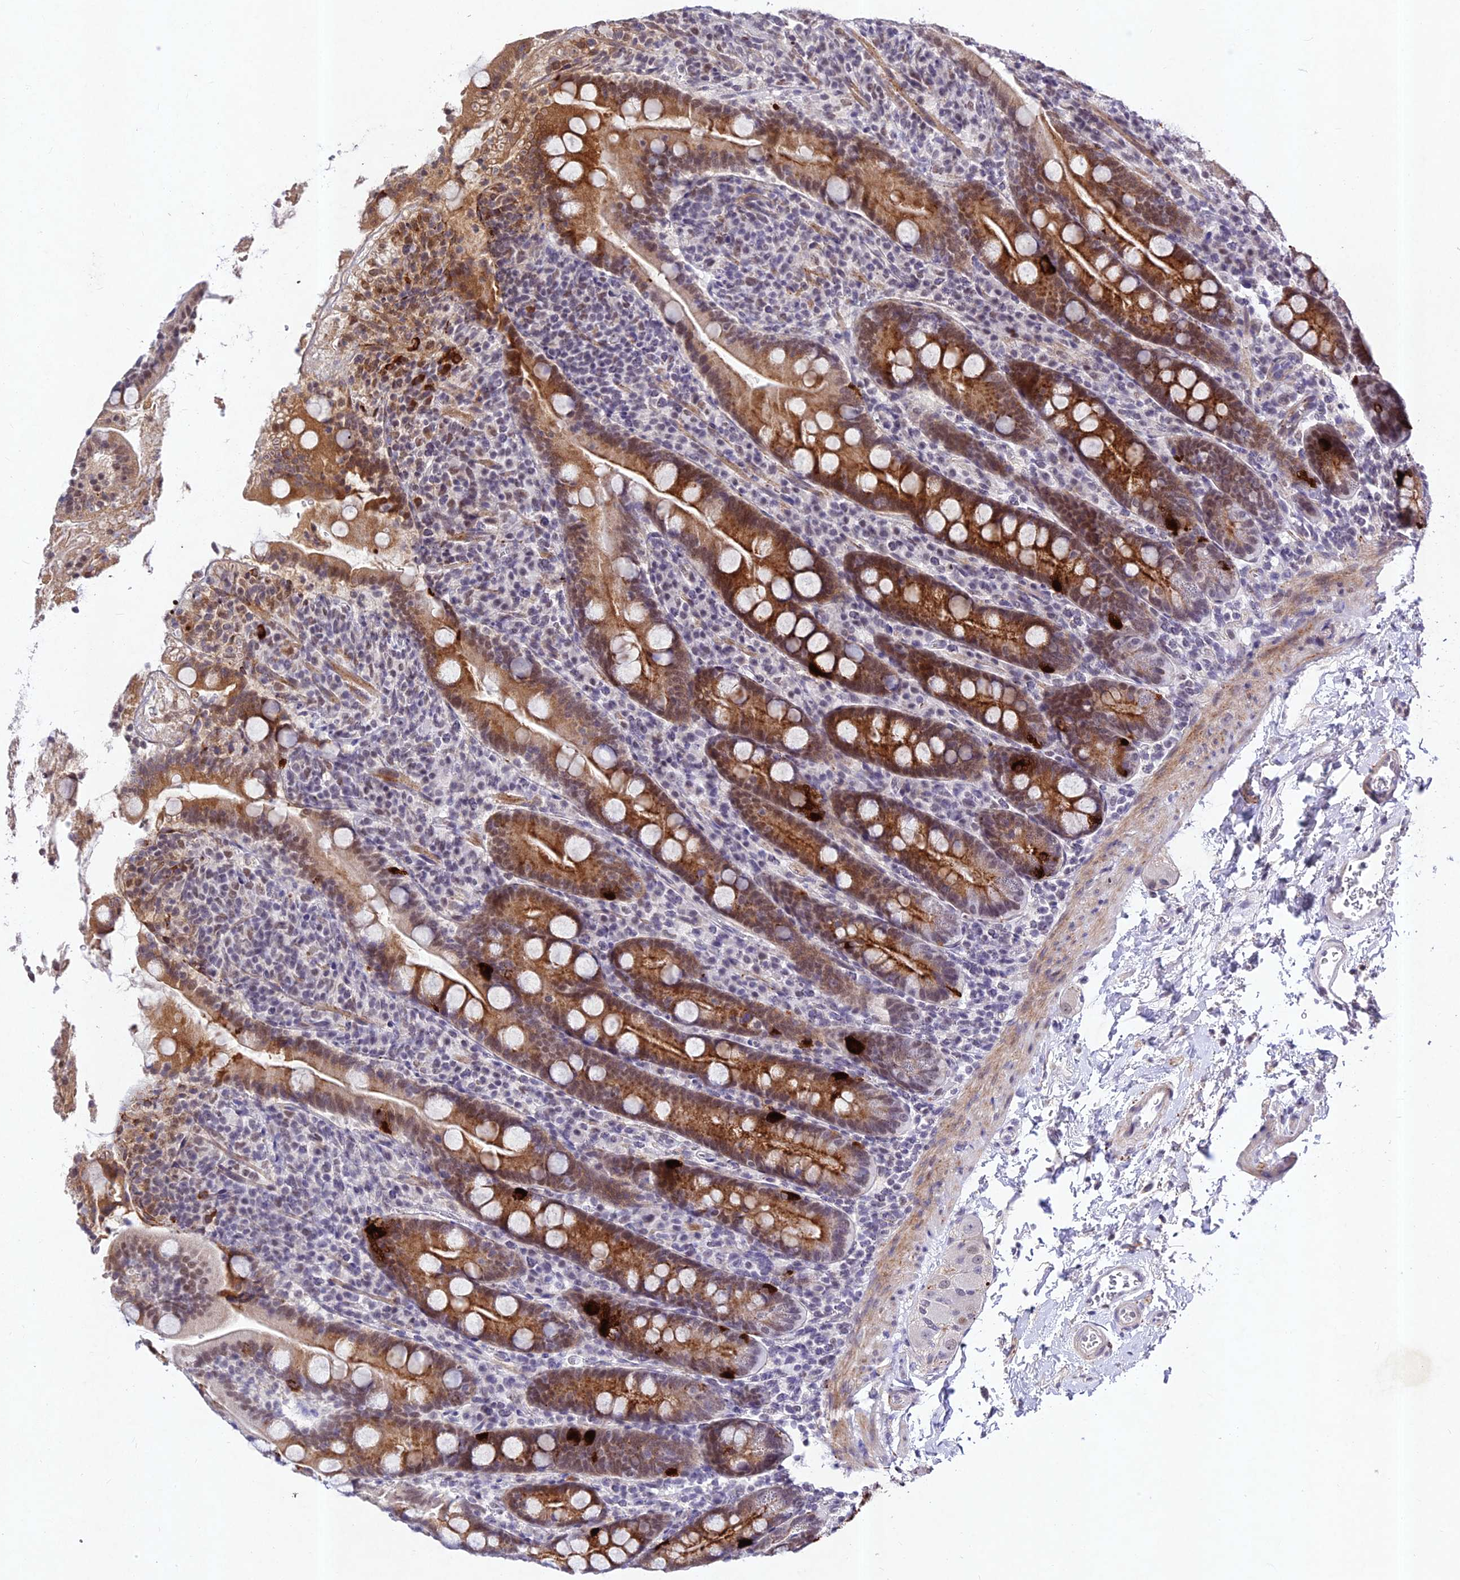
{"staining": {"intensity": "strong", "quantity": ">75%", "location": "cytoplasmic/membranous,nuclear"}, "tissue": "duodenum", "cell_type": "Glandular cells", "image_type": "normal", "snomed": [{"axis": "morphology", "description": "Normal tissue, NOS"}, {"axis": "topography", "description": "Duodenum"}], "caption": "Immunohistochemistry (IHC) image of benign duodenum: duodenum stained using immunohistochemistry (IHC) demonstrates high levels of strong protein expression localized specifically in the cytoplasmic/membranous,nuclear of glandular cells, appearing as a cytoplasmic/membranous,nuclear brown color.", "gene": "RAVER1", "patient": {"sex": "male", "age": 35}}